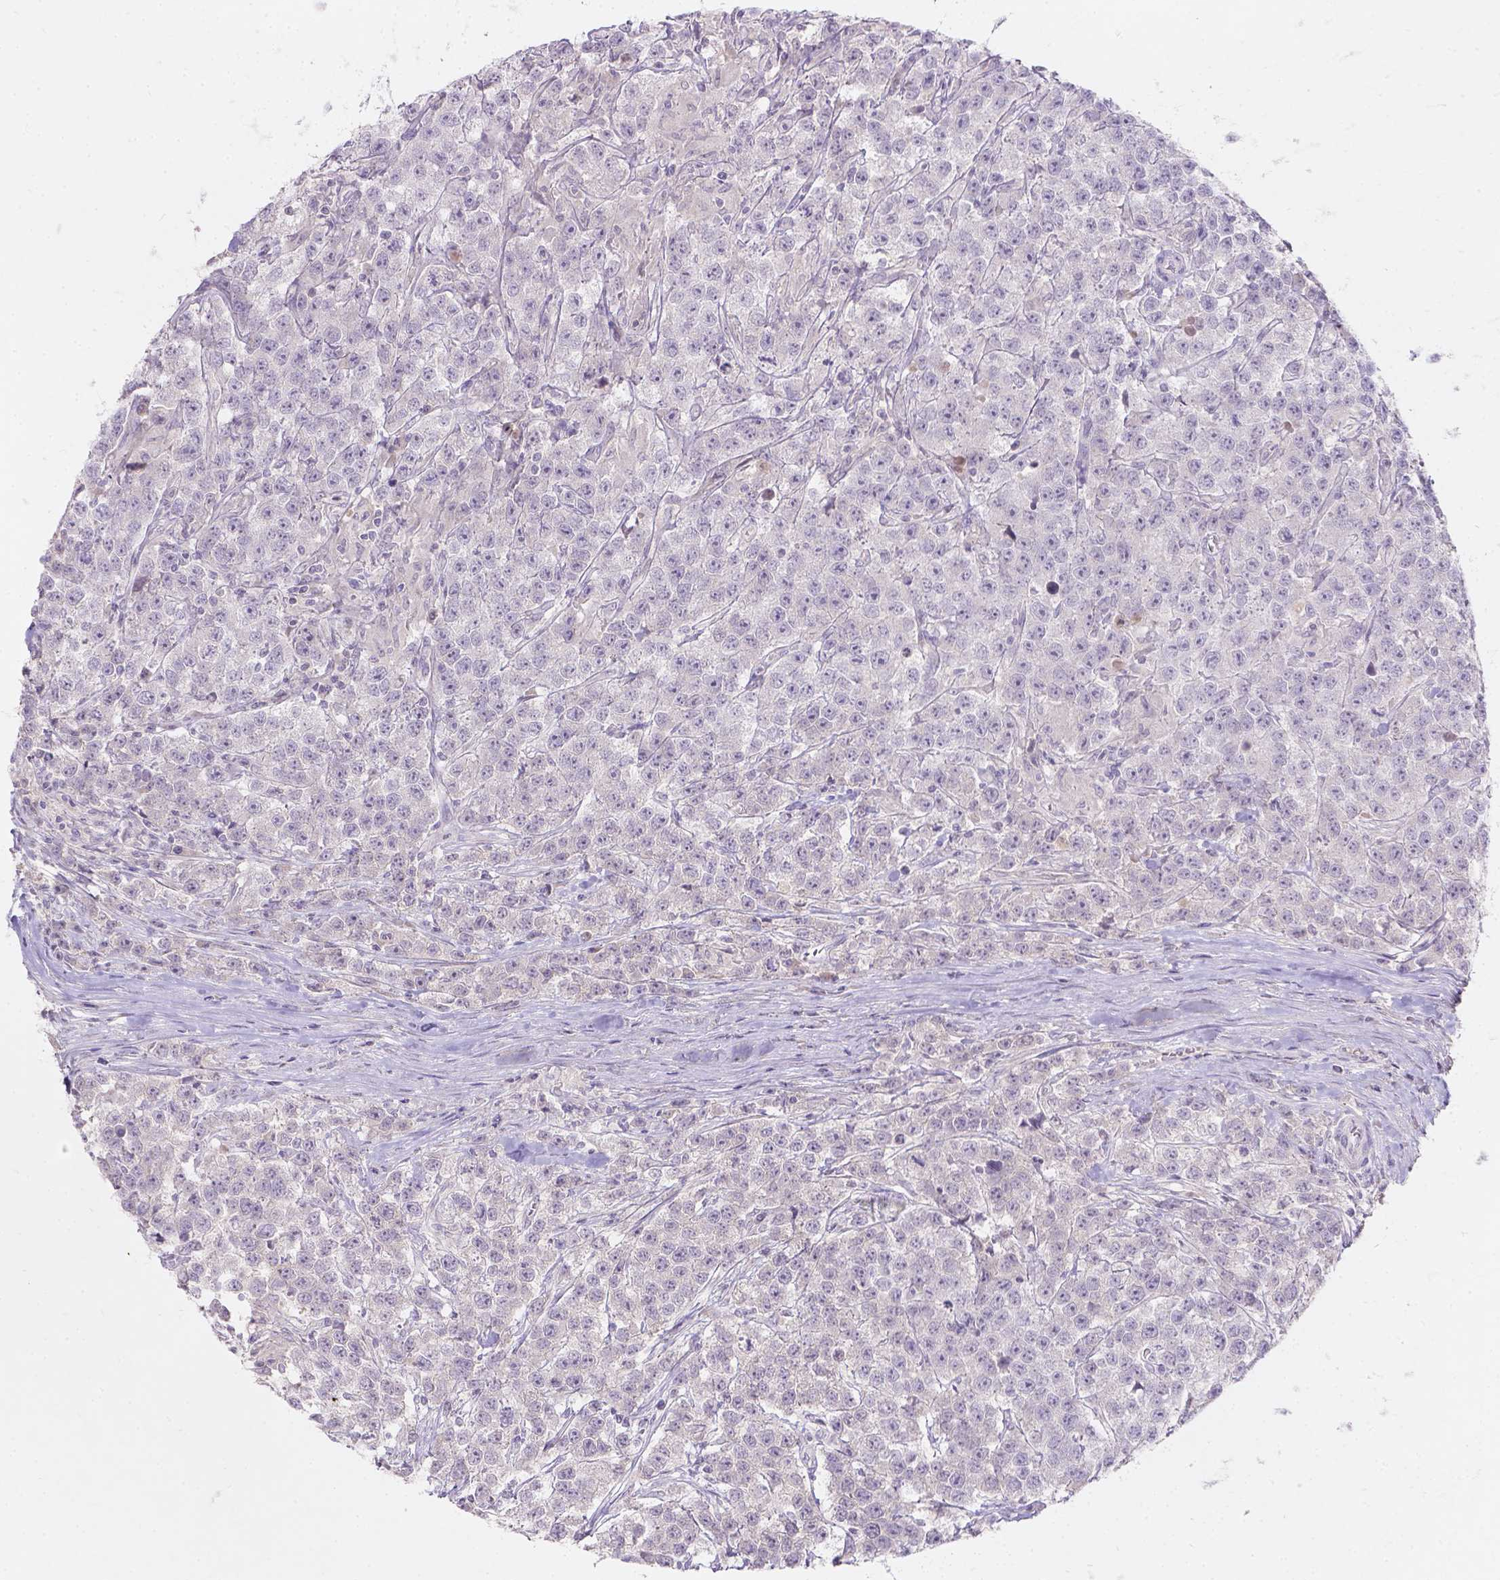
{"staining": {"intensity": "negative", "quantity": "none", "location": "none"}, "tissue": "testis cancer", "cell_type": "Tumor cells", "image_type": "cancer", "snomed": [{"axis": "morphology", "description": "Seminoma, NOS"}, {"axis": "topography", "description": "Testis"}], "caption": "There is no significant positivity in tumor cells of testis seminoma.", "gene": "DCAF4L1", "patient": {"sex": "male", "age": 59}}